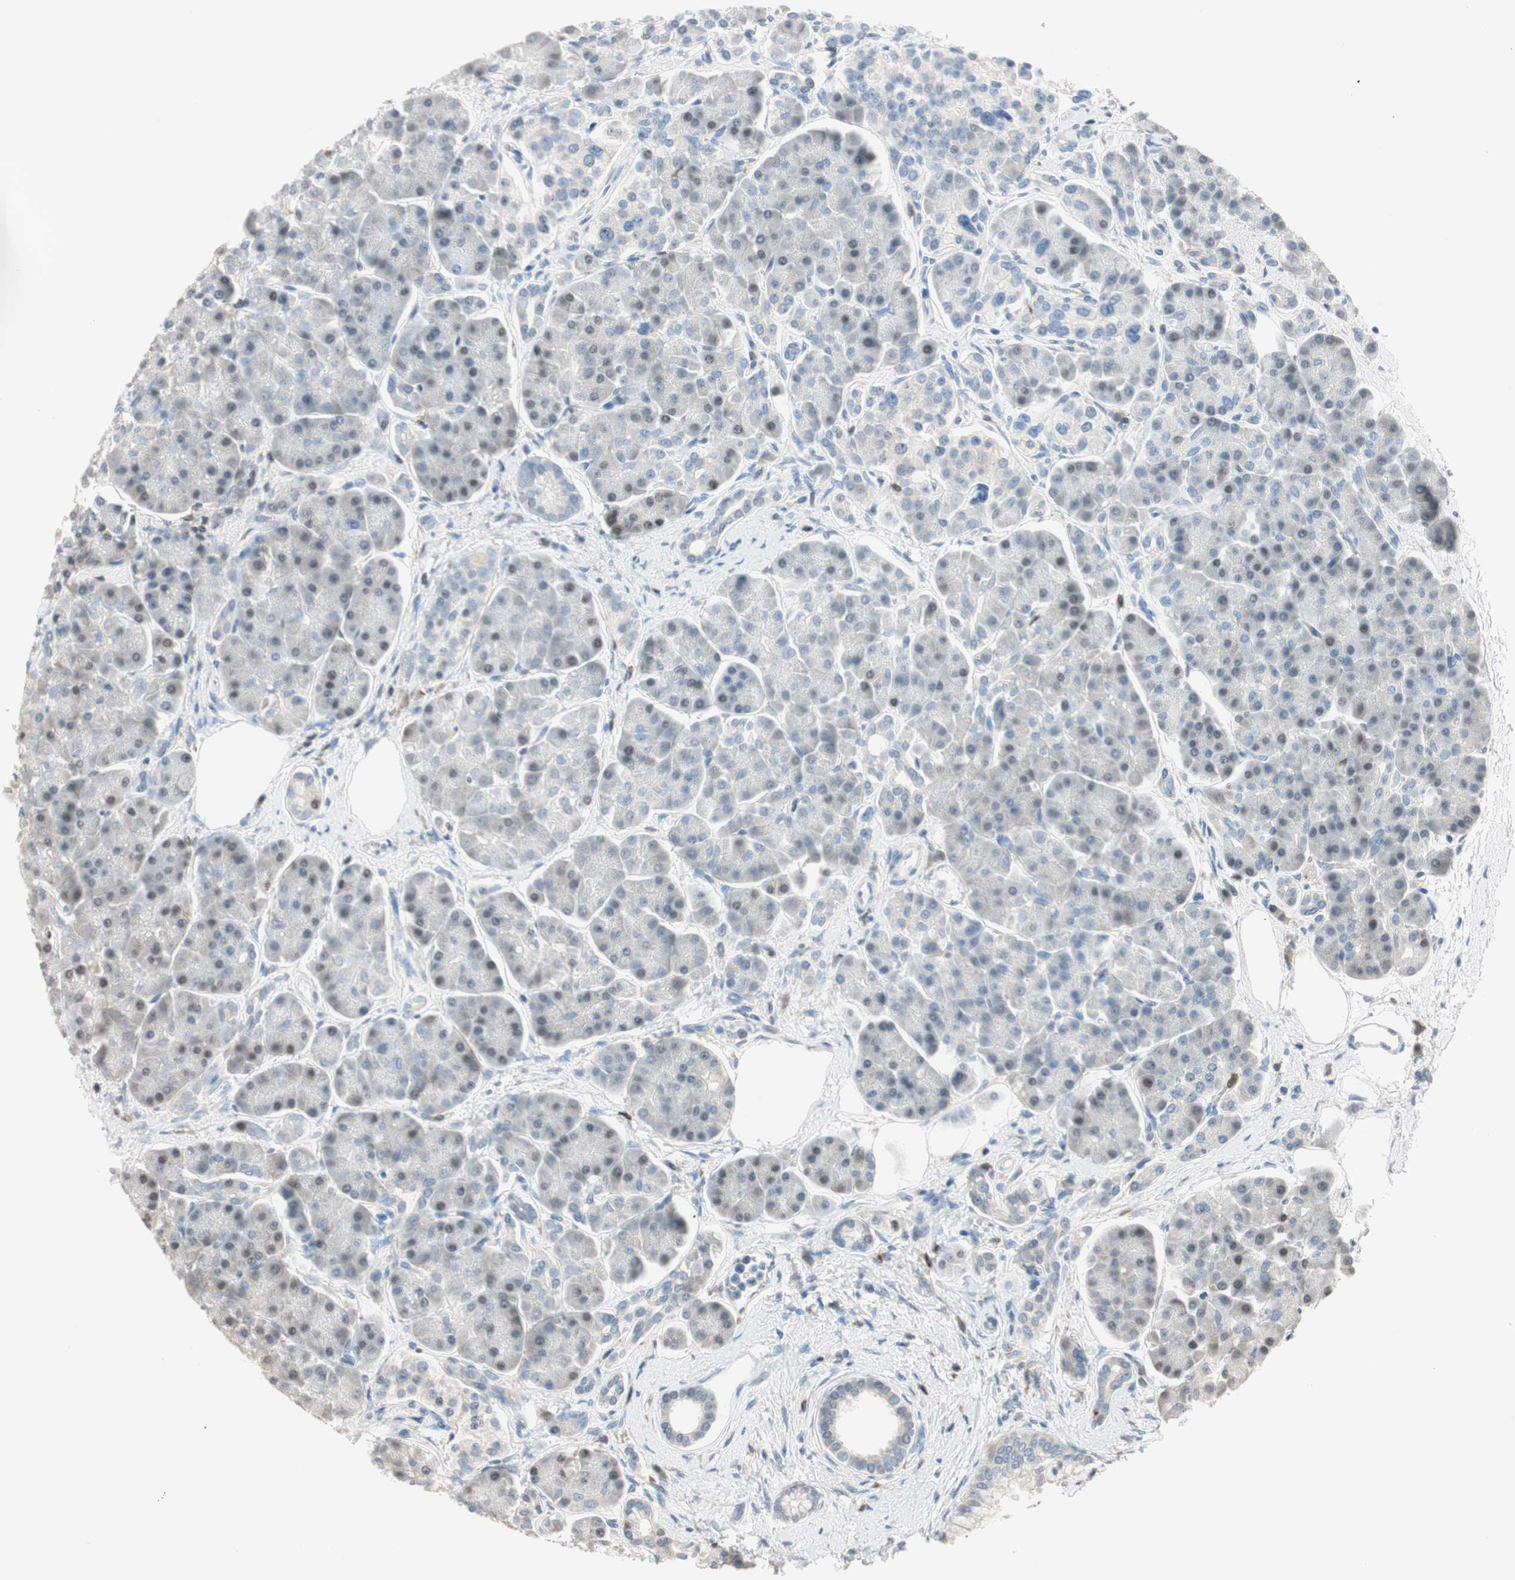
{"staining": {"intensity": "weak", "quantity": "<25%", "location": "nuclear"}, "tissue": "pancreas", "cell_type": "Exocrine glandular cells", "image_type": "normal", "snomed": [{"axis": "morphology", "description": "Normal tissue, NOS"}, {"axis": "topography", "description": "Pancreas"}], "caption": "This is an immunohistochemistry histopathology image of unremarkable pancreas. There is no staining in exocrine glandular cells.", "gene": "NFATC2", "patient": {"sex": "male", "age": 66}}